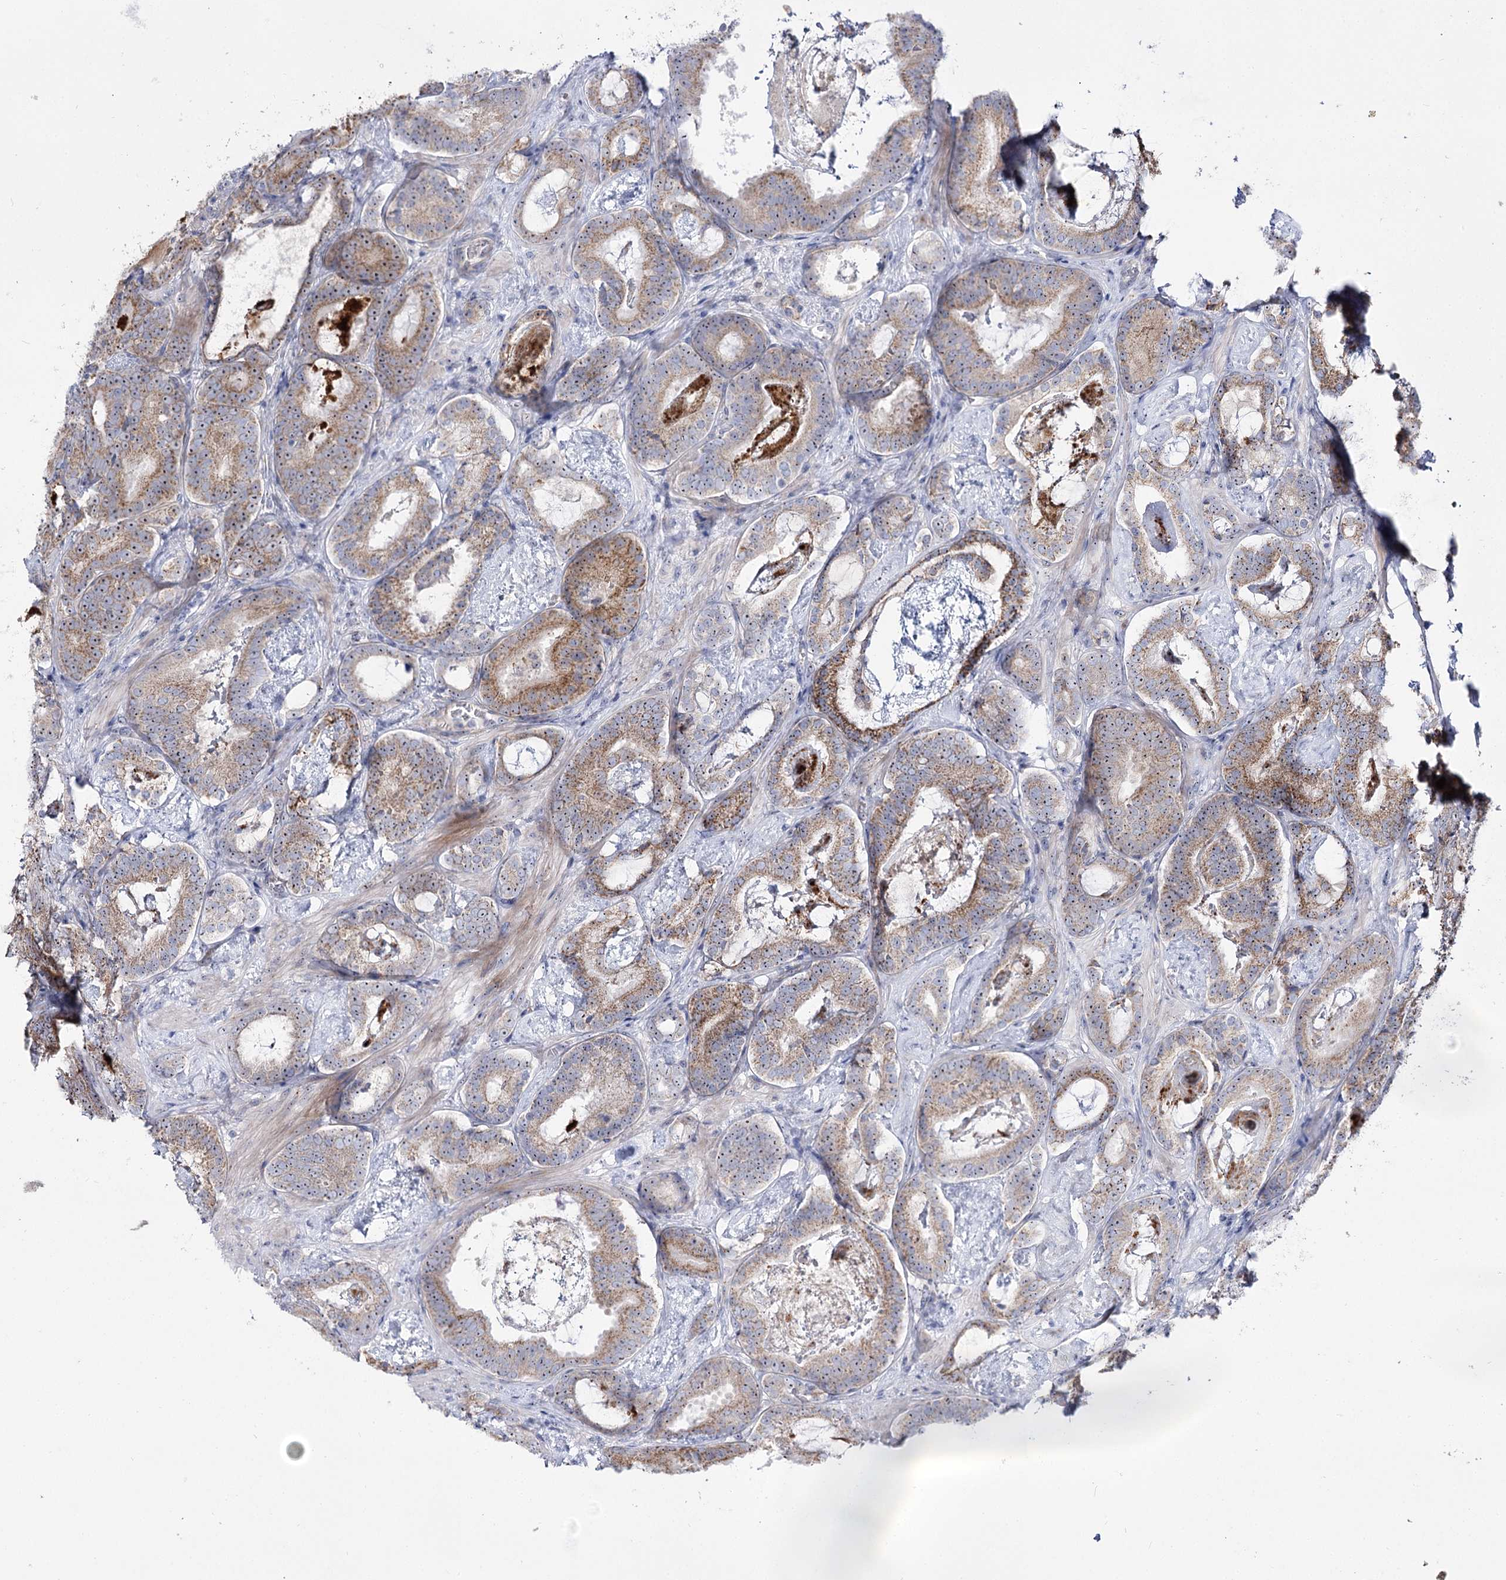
{"staining": {"intensity": "moderate", "quantity": ">75%", "location": "cytoplasmic/membranous,nuclear"}, "tissue": "prostate cancer", "cell_type": "Tumor cells", "image_type": "cancer", "snomed": [{"axis": "morphology", "description": "Adenocarcinoma, Low grade"}, {"axis": "topography", "description": "Prostate"}], "caption": "Immunohistochemistry (IHC) (DAB (3,3'-diaminobenzidine)) staining of prostate adenocarcinoma (low-grade) demonstrates moderate cytoplasmic/membranous and nuclear protein expression in approximately >75% of tumor cells.", "gene": "SUOX", "patient": {"sex": "male", "age": 60}}